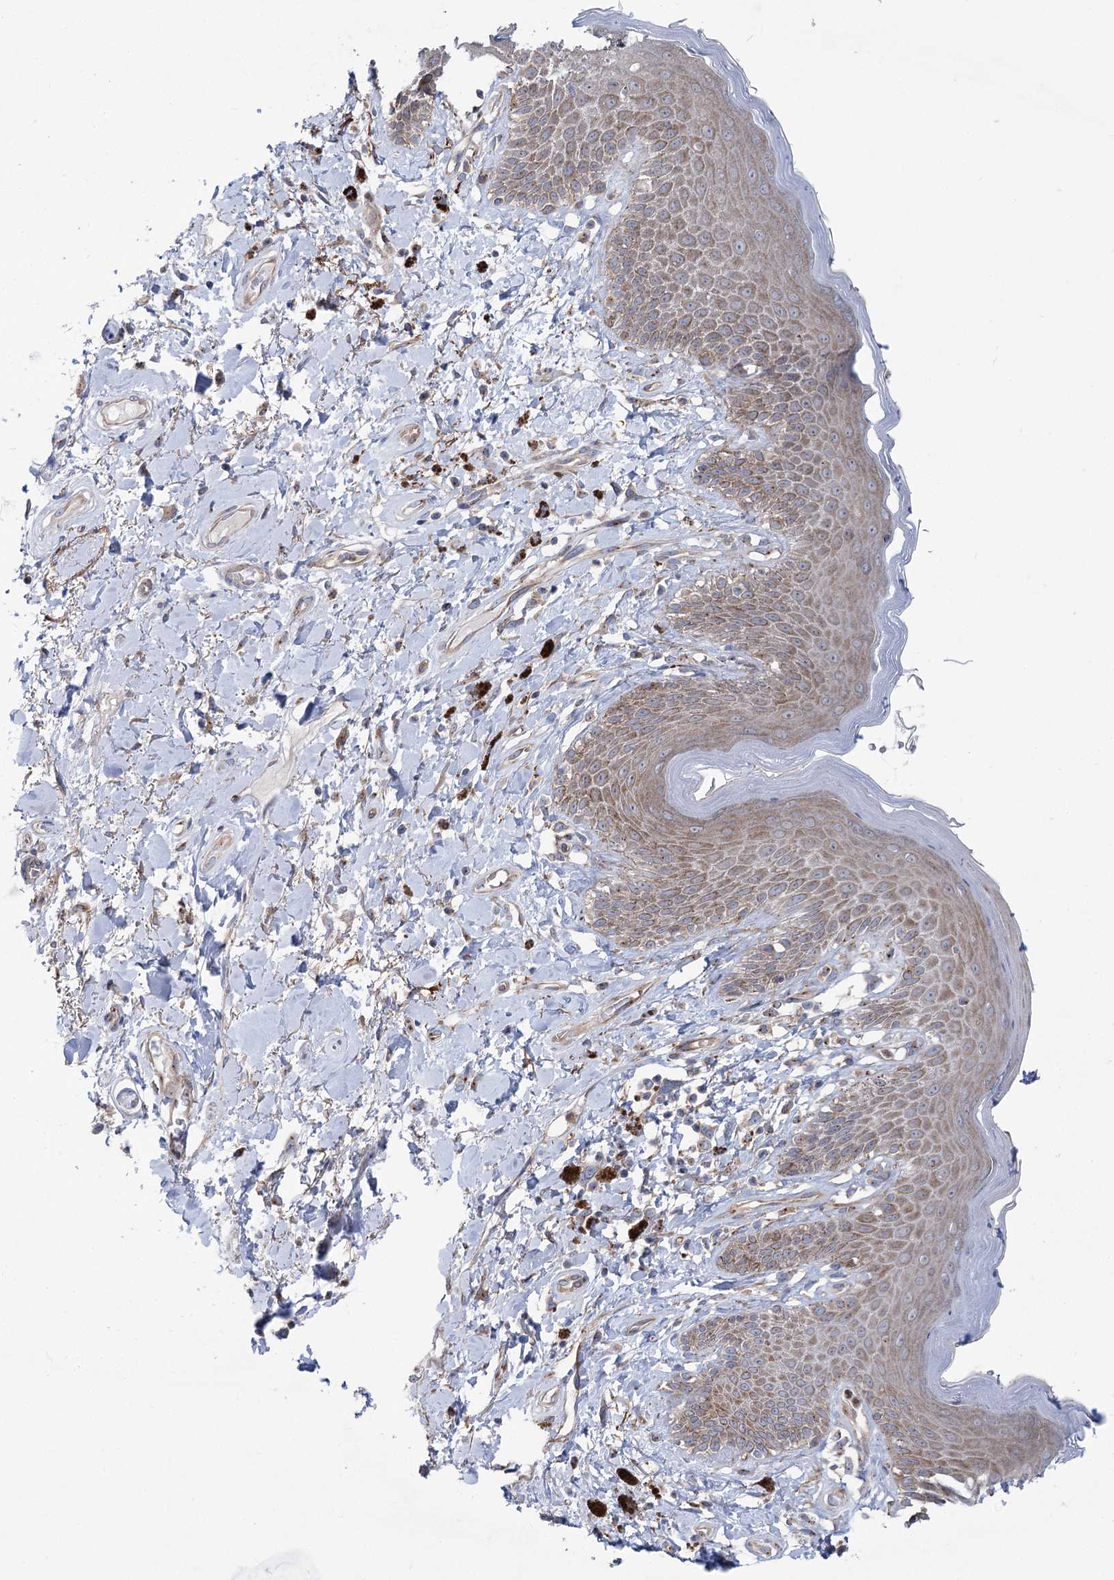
{"staining": {"intensity": "moderate", "quantity": "25%-75%", "location": "cytoplasmic/membranous"}, "tissue": "skin", "cell_type": "Epidermal cells", "image_type": "normal", "snomed": [{"axis": "morphology", "description": "Normal tissue, NOS"}, {"axis": "topography", "description": "Anal"}], "caption": "Normal skin was stained to show a protein in brown. There is medium levels of moderate cytoplasmic/membranous staining in approximately 25%-75% of epidermal cells. The protein of interest is stained brown, and the nuclei are stained in blue (DAB IHC with brightfield microscopy, high magnification).", "gene": "SCN11A", "patient": {"sex": "female", "age": 78}}